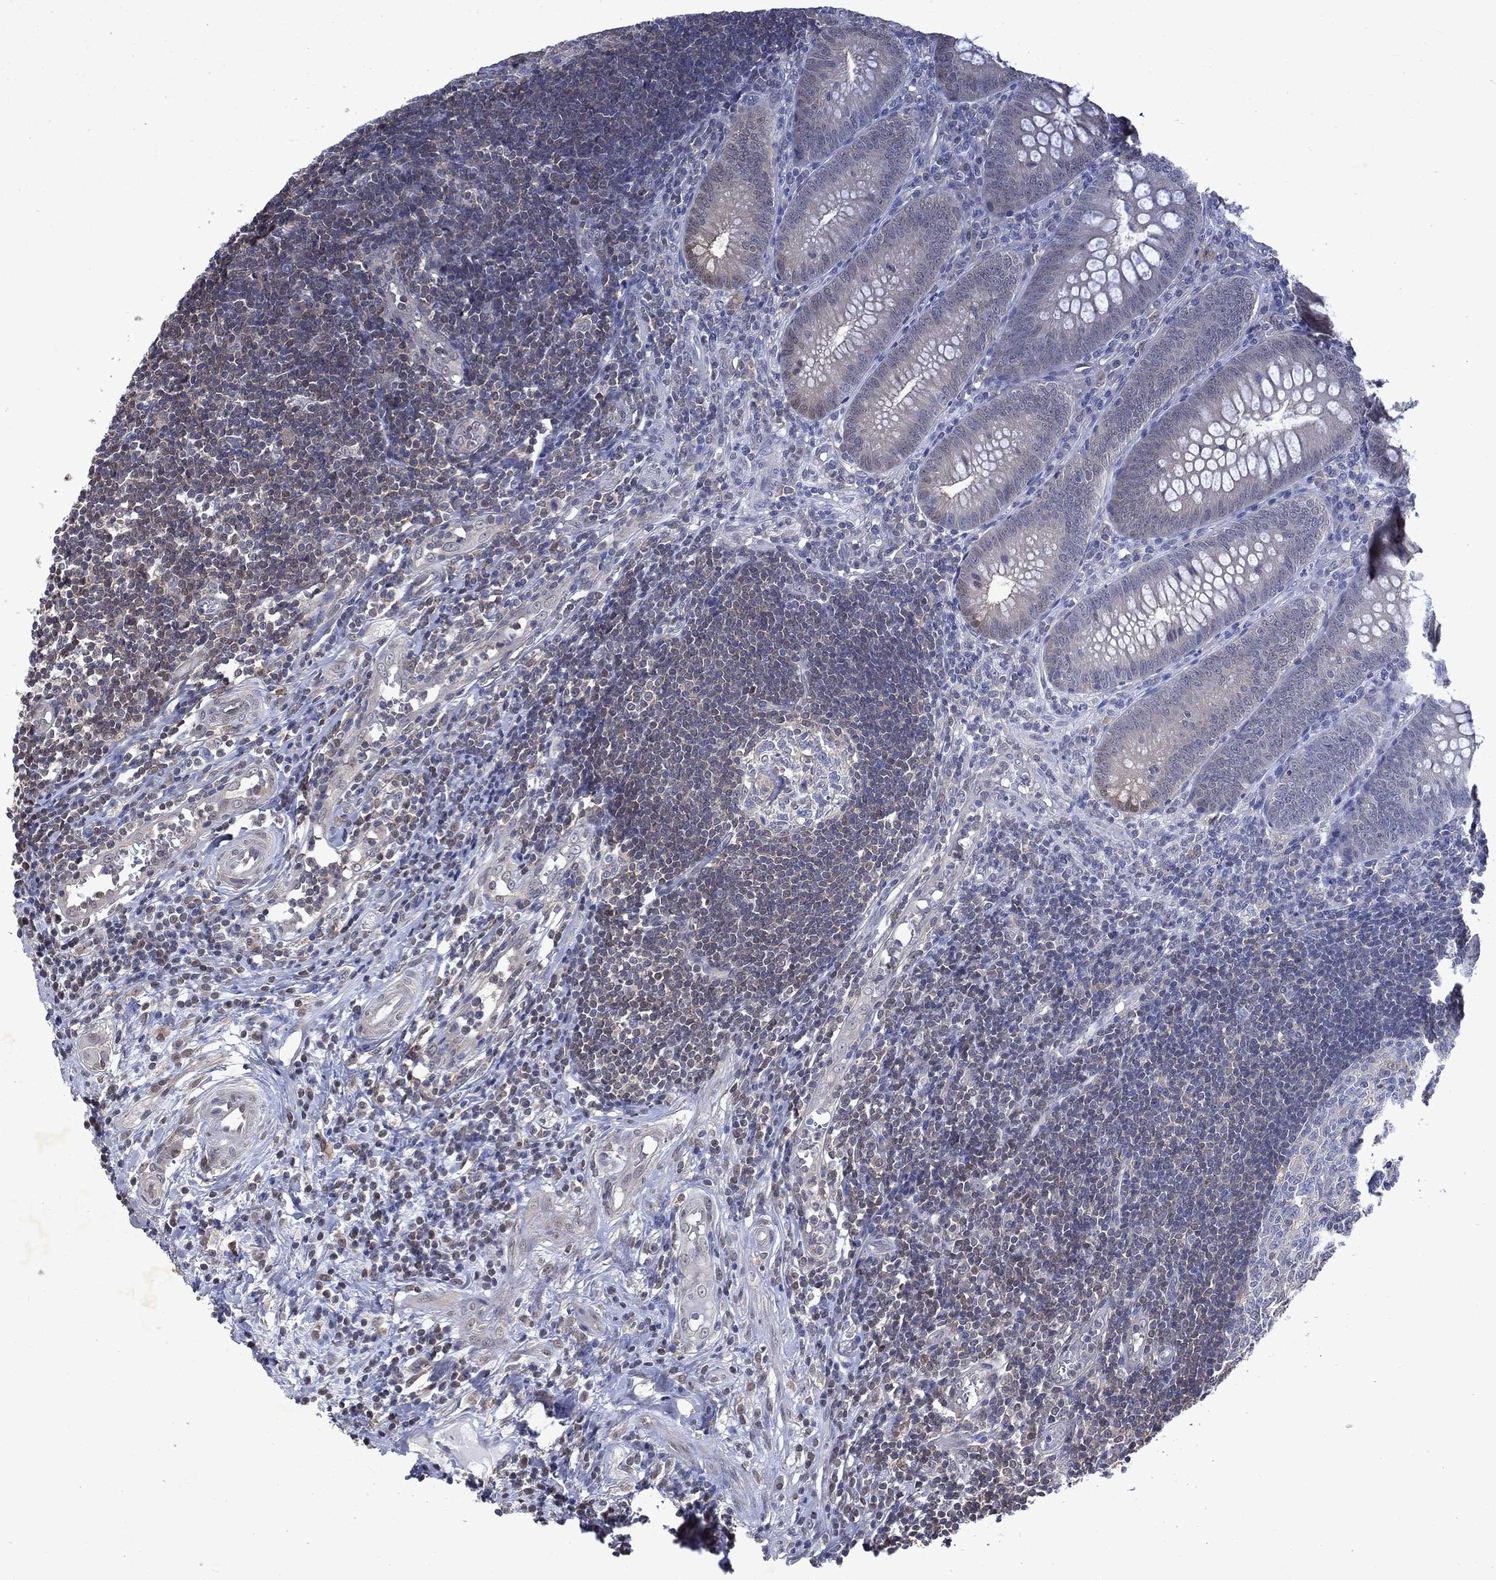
{"staining": {"intensity": "negative", "quantity": "none", "location": "none"}, "tissue": "appendix", "cell_type": "Glandular cells", "image_type": "normal", "snomed": [{"axis": "morphology", "description": "Normal tissue, NOS"}, {"axis": "morphology", "description": "Inflammation, NOS"}, {"axis": "topography", "description": "Appendix"}], "caption": "Immunohistochemistry (IHC) micrograph of unremarkable human appendix stained for a protein (brown), which exhibits no positivity in glandular cells. (Immunohistochemistry (IHC), brightfield microscopy, high magnification).", "gene": "MTAP", "patient": {"sex": "male", "age": 16}}